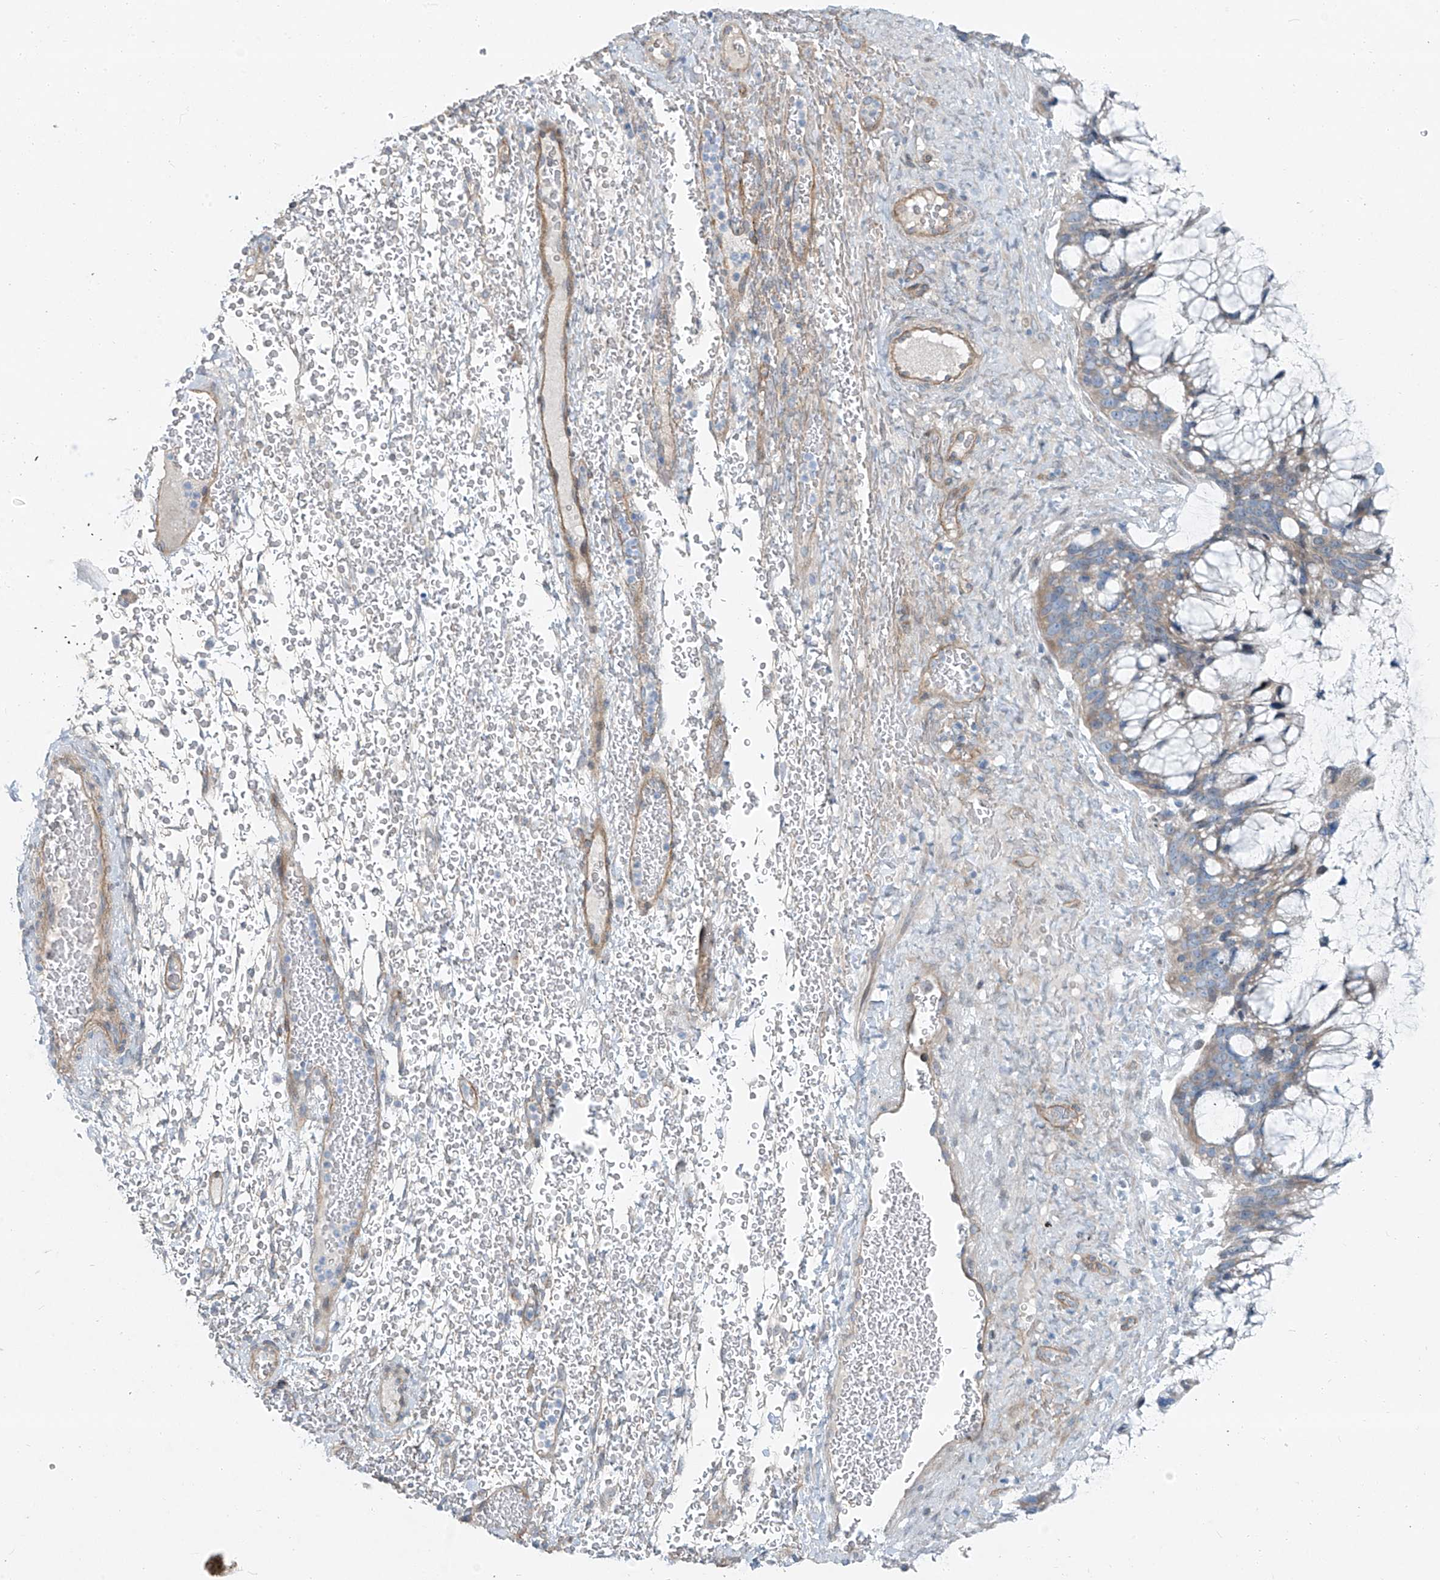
{"staining": {"intensity": "weak", "quantity": "<25%", "location": "cytoplasmic/membranous"}, "tissue": "ovarian cancer", "cell_type": "Tumor cells", "image_type": "cancer", "snomed": [{"axis": "morphology", "description": "Cystadenocarcinoma, mucinous, NOS"}, {"axis": "topography", "description": "Ovary"}], "caption": "DAB (3,3'-diaminobenzidine) immunohistochemical staining of human ovarian cancer (mucinous cystadenocarcinoma) shows no significant positivity in tumor cells. (DAB immunohistochemistry visualized using brightfield microscopy, high magnification).", "gene": "TNS2", "patient": {"sex": "female", "age": 37}}